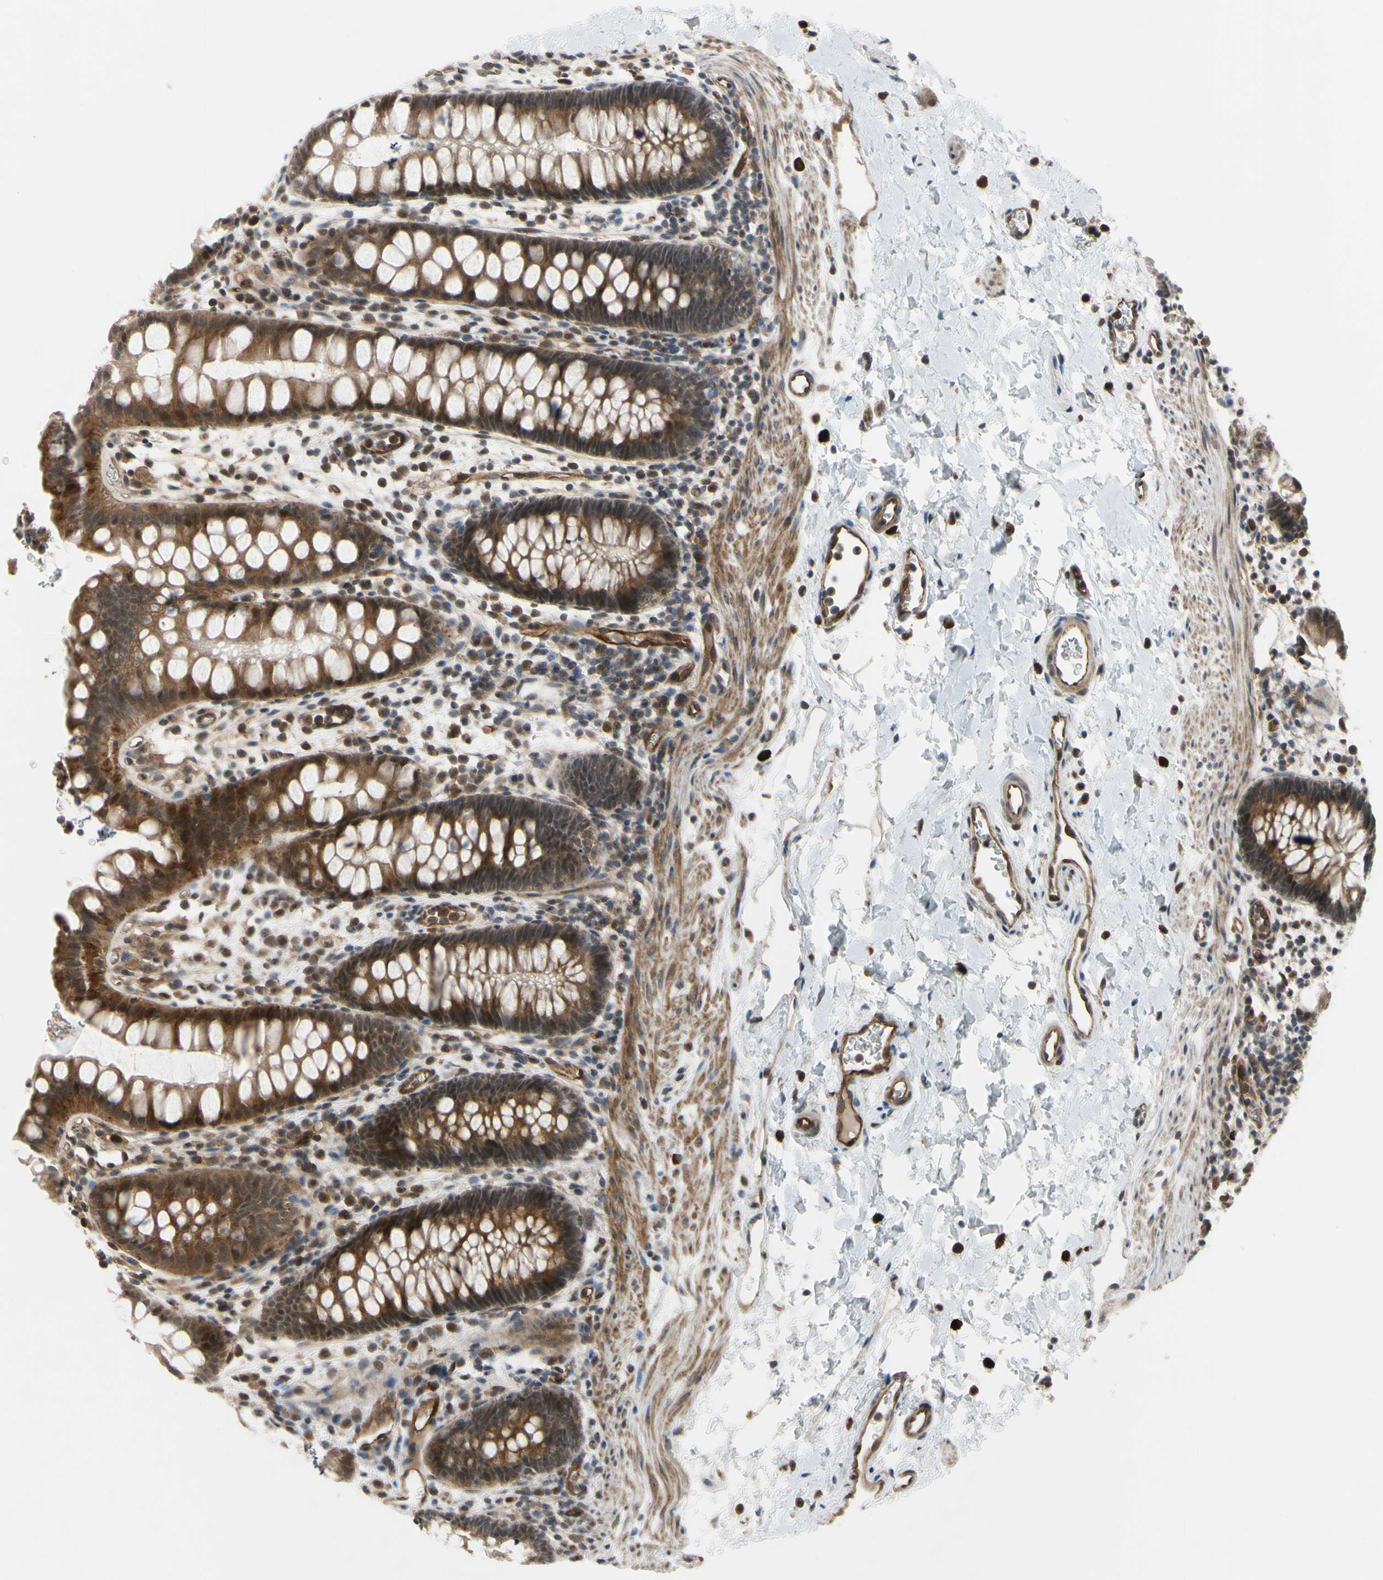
{"staining": {"intensity": "moderate", "quantity": ">75%", "location": "cytoplasmic/membranous,nuclear"}, "tissue": "rectum", "cell_type": "Glandular cells", "image_type": "normal", "snomed": [{"axis": "morphology", "description": "Normal tissue, NOS"}, {"axis": "topography", "description": "Rectum"}], "caption": "Protein expression analysis of normal human rectum reveals moderate cytoplasmic/membranous,nuclear positivity in approximately >75% of glandular cells.", "gene": "COMMD9", "patient": {"sex": "female", "age": 24}}